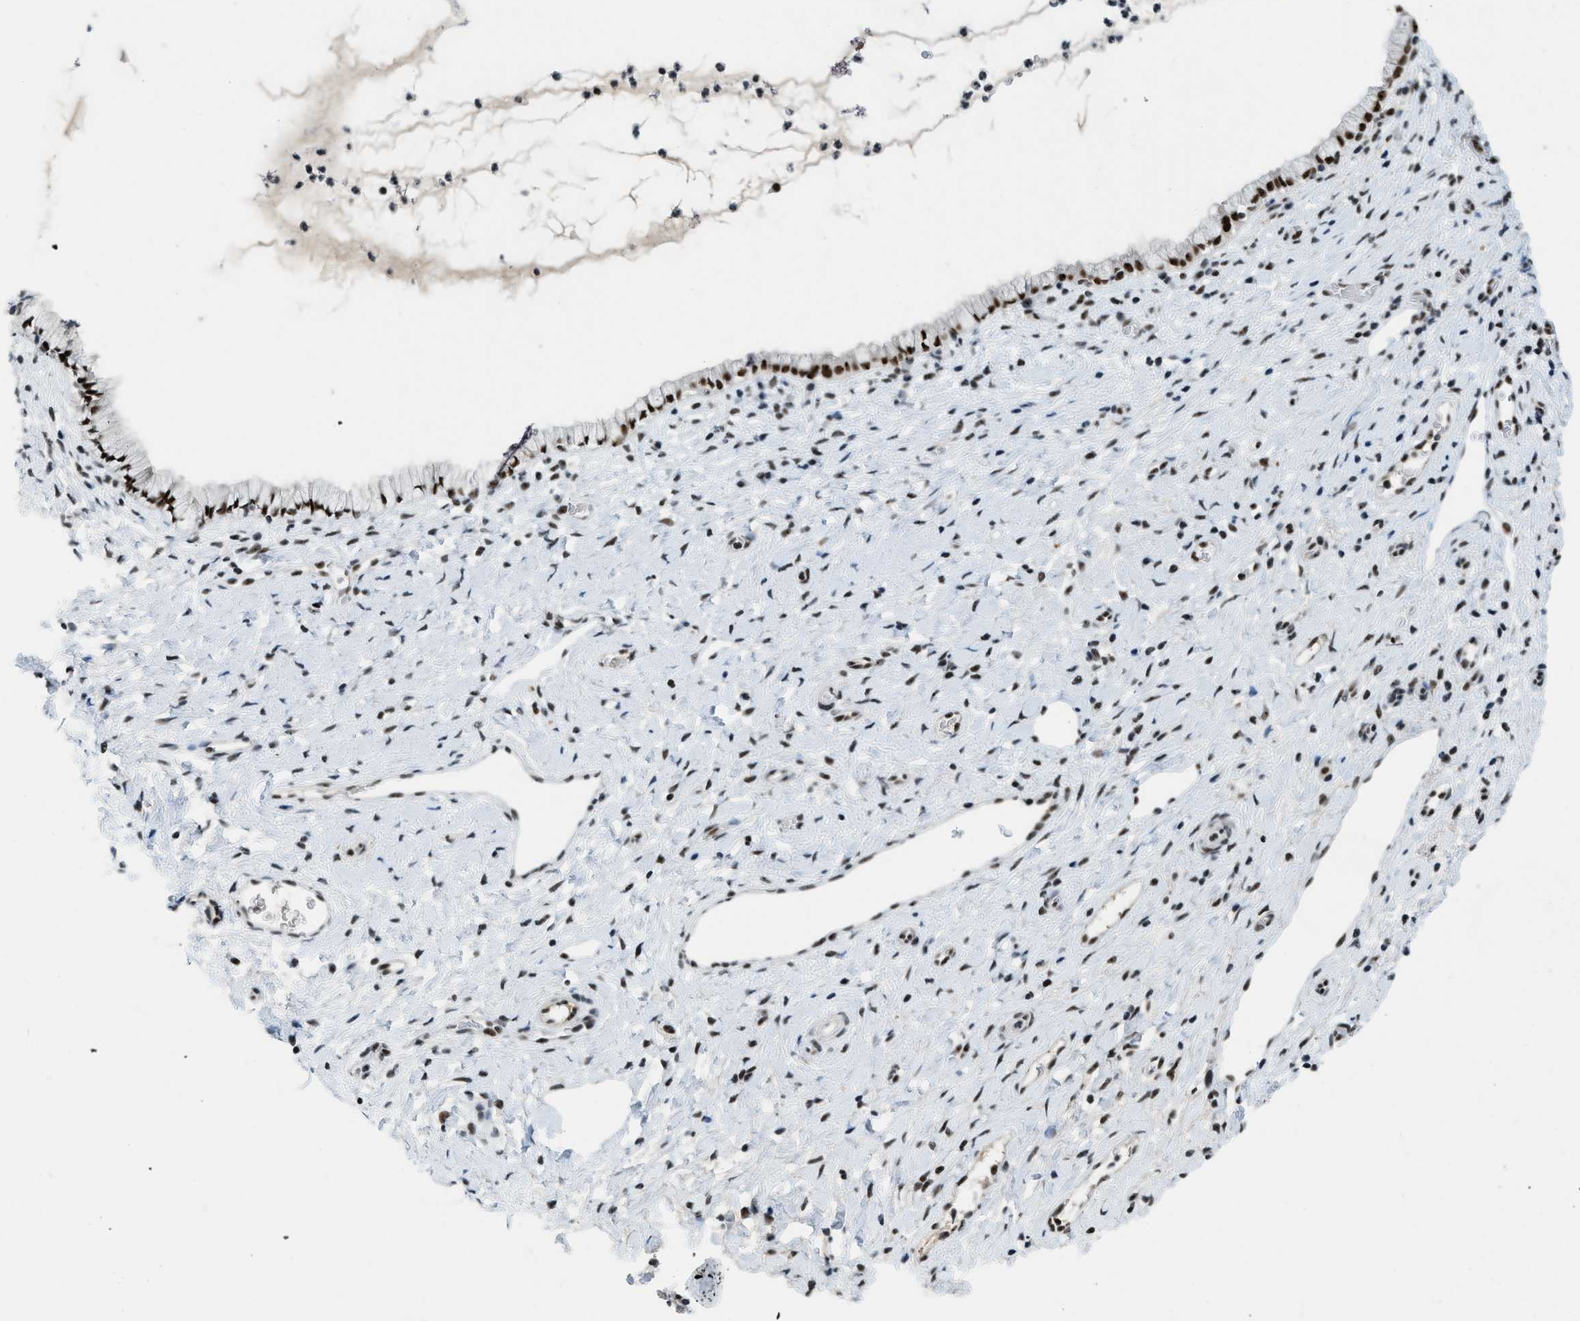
{"staining": {"intensity": "strong", "quantity": ">75%", "location": "nuclear"}, "tissue": "cervix", "cell_type": "Glandular cells", "image_type": "normal", "snomed": [{"axis": "morphology", "description": "Normal tissue, NOS"}, {"axis": "topography", "description": "Cervix"}], "caption": "Protein analysis of unremarkable cervix displays strong nuclear staining in about >75% of glandular cells. (DAB (3,3'-diaminobenzidine) IHC, brown staining for protein, blue staining for nuclei).", "gene": "URB1", "patient": {"sex": "female", "age": 72}}